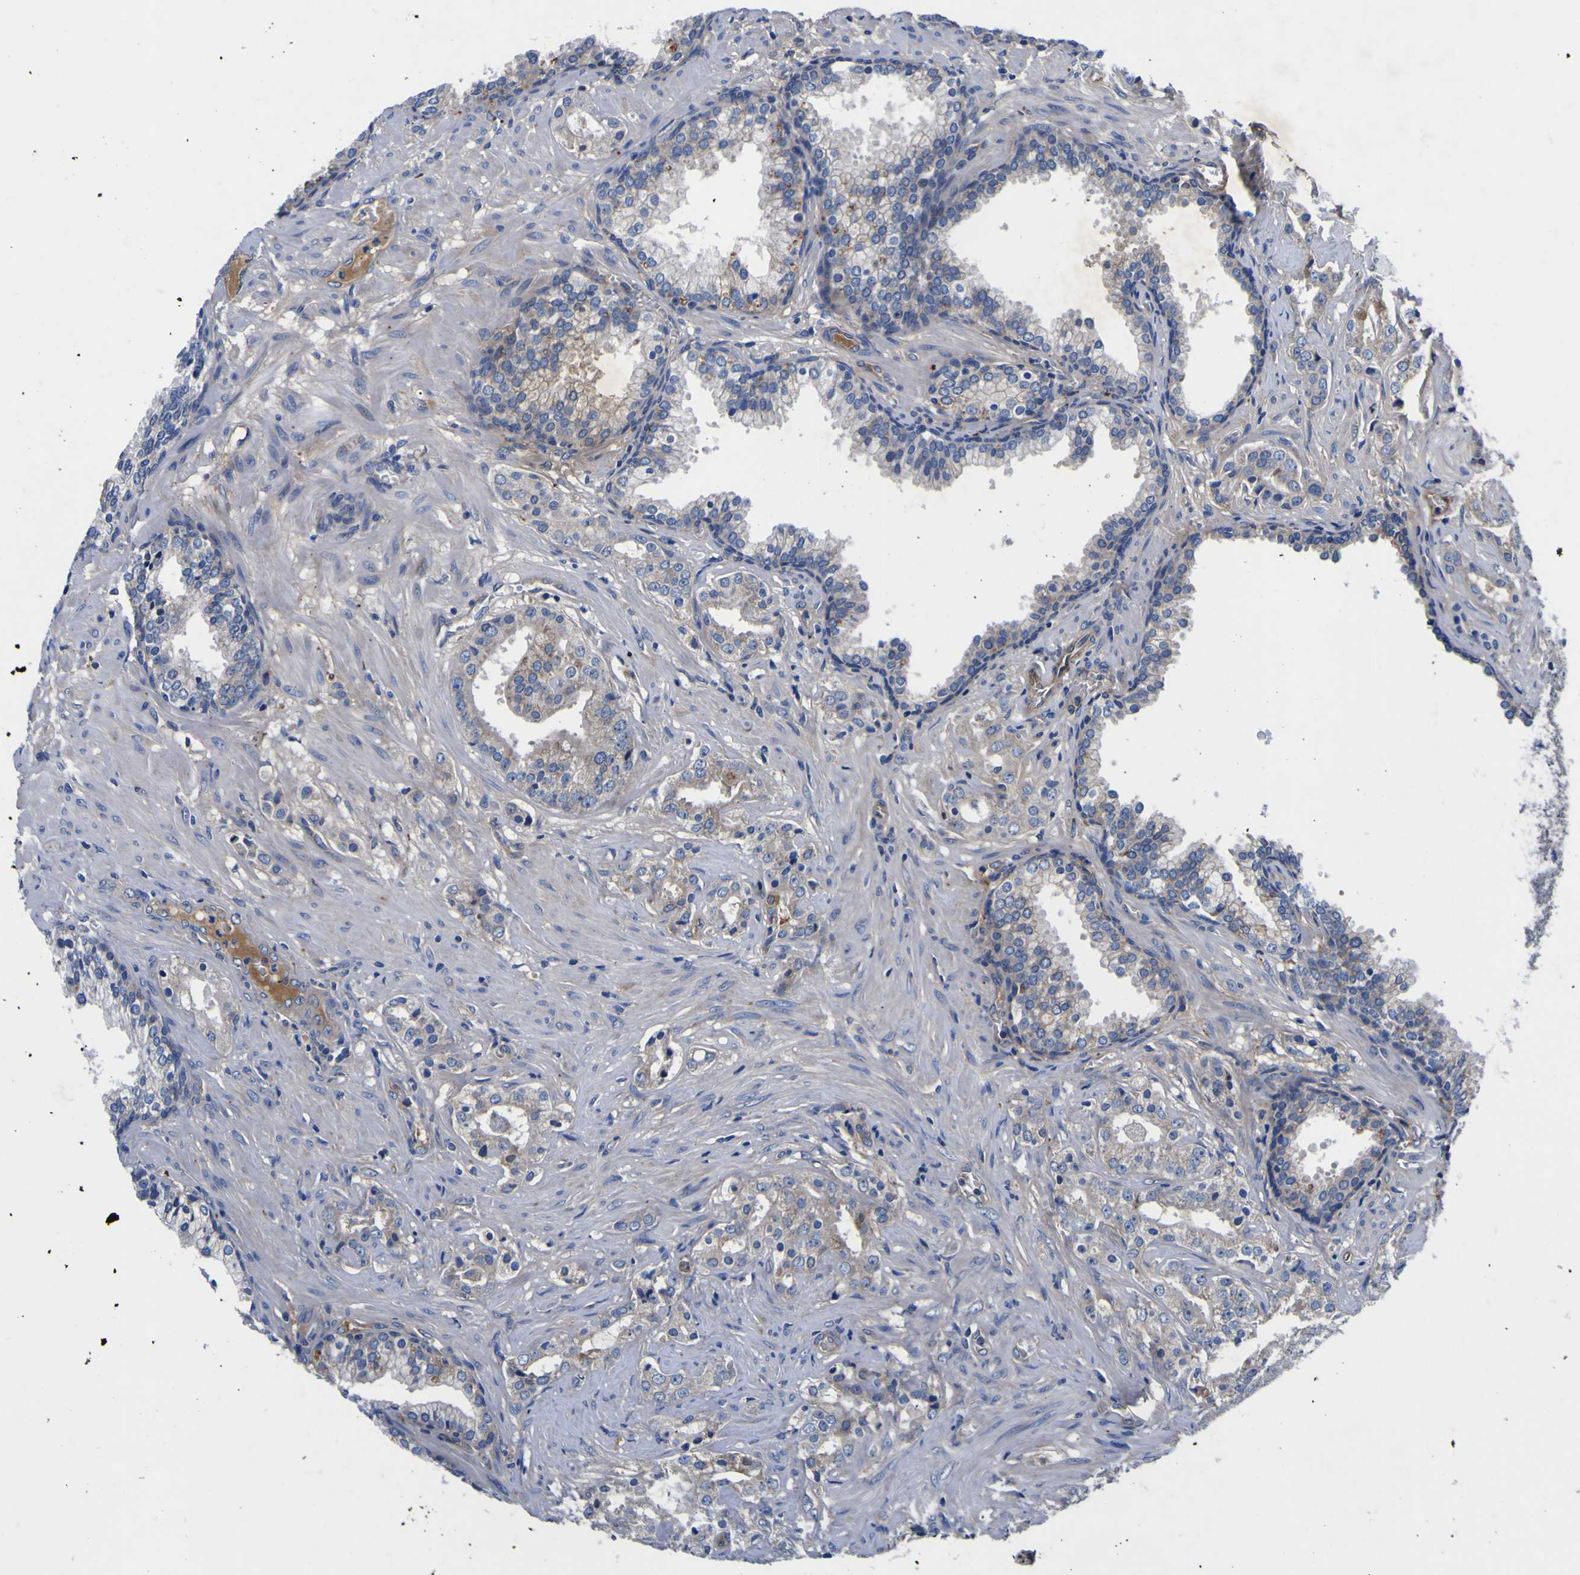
{"staining": {"intensity": "negative", "quantity": "none", "location": "none"}, "tissue": "prostate cancer", "cell_type": "Tumor cells", "image_type": "cancer", "snomed": [{"axis": "morphology", "description": "Adenocarcinoma, Low grade"}, {"axis": "topography", "description": "Prostate"}], "caption": "This is an IHC histopathology image of human prostate cancer (low-grade adenocarcinoma). There is no expression in tumor cells.", "gene": "VASN", "patient": {"sex": "male", "age": 59}}